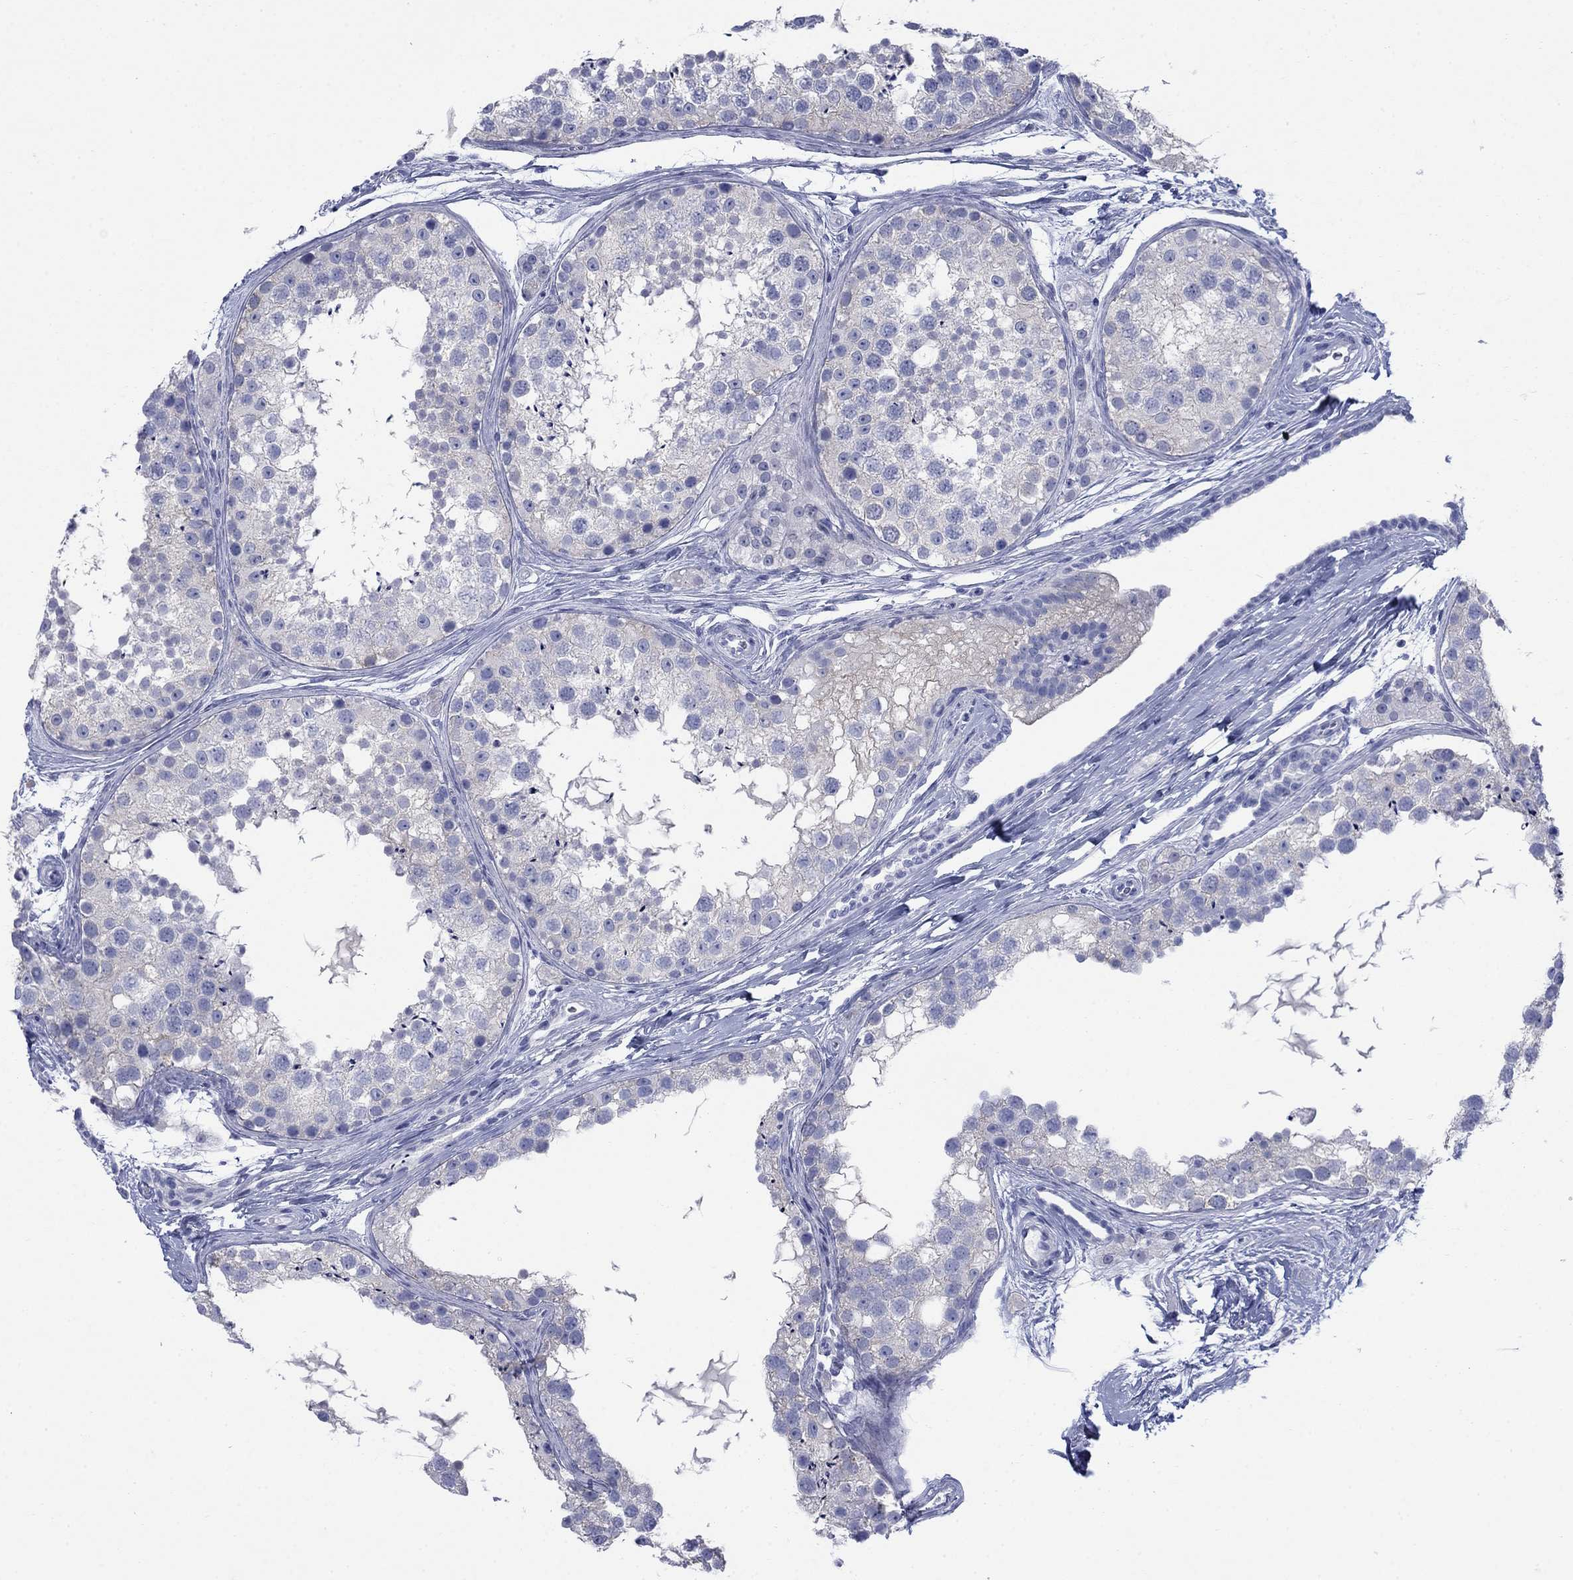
{"staining": {"intensity": "negative", "quantity": "none", "location": "none"}, "tissue": "testis", "cell_type": "Cells in seminiferous ducts", "image_type": "normal", "snomed": [{"axis": "morphology", "description": "Normal tissue, NOS"}, {"axis": "topography", "description": "Testis"}], "caption": "A high-resolution photomicrograph shows immunohistochemistry staining of unremarkable testis, which demonstrates no significant positivity in cells in seminiferous ducts.", "gene": "IGF2BP3", "patient": {"sex": "male", "age": 41}}